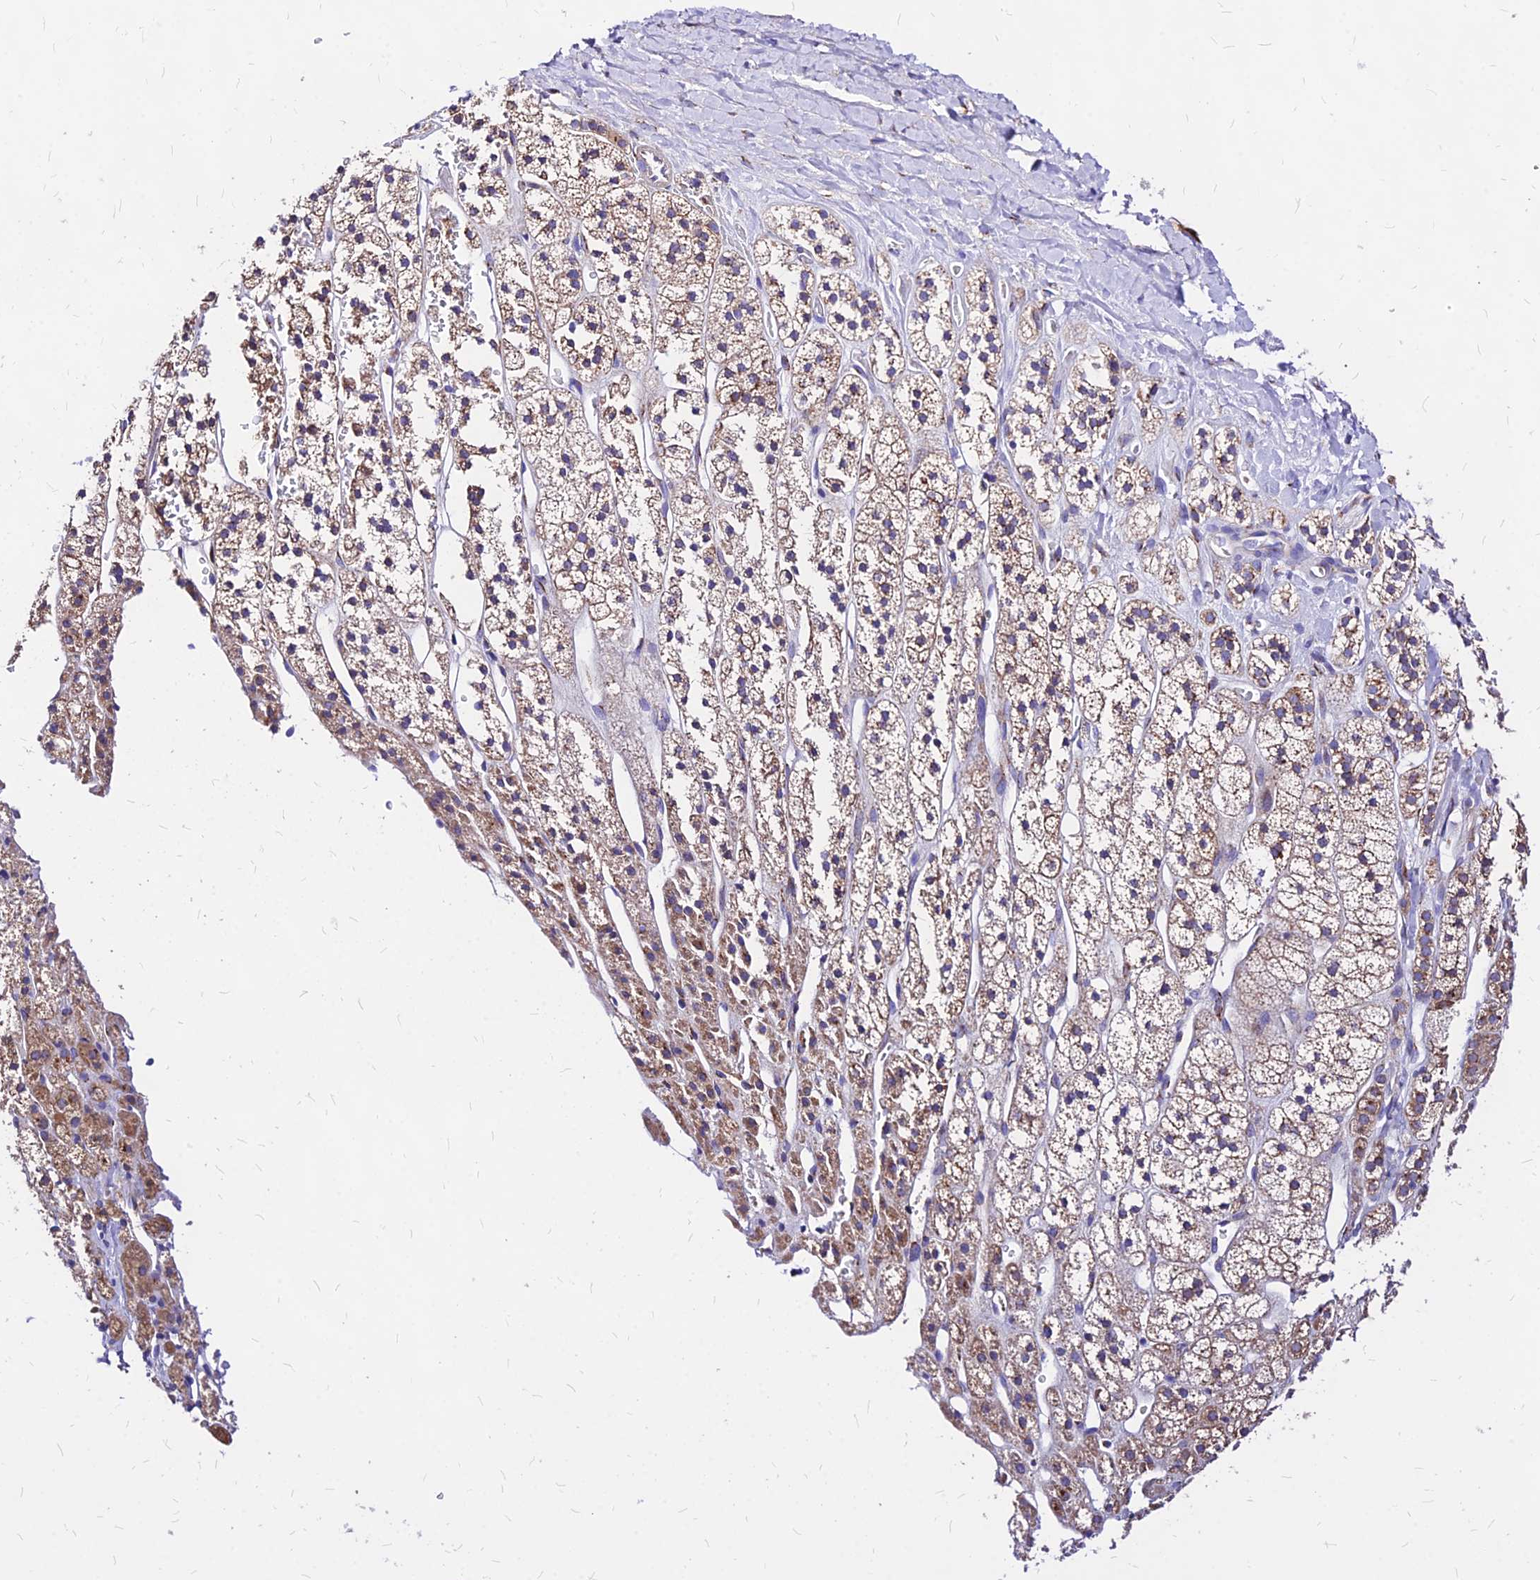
{"staining": {"intensity": "moderate", "quantity": ">75%", "location": "cytoplasmic/membranous"}, "tissue": "adrenal gland", "cell_type": "Glandular cells", "image_type": "normal", "snomed": [{"axis": "morphology", "description": "Normal tissue, NOS"}, {"axis": "topography", "description": "Adrenal gland"}], "caption": "Moderate cytoplasmic/membranous expression for a protein is seen in about >75% of glandular cells of unremarkable adrenal gland using immunohistochemistry.", "gene": "MRPL3", "patient": {"sex": "male", "age": 56}}